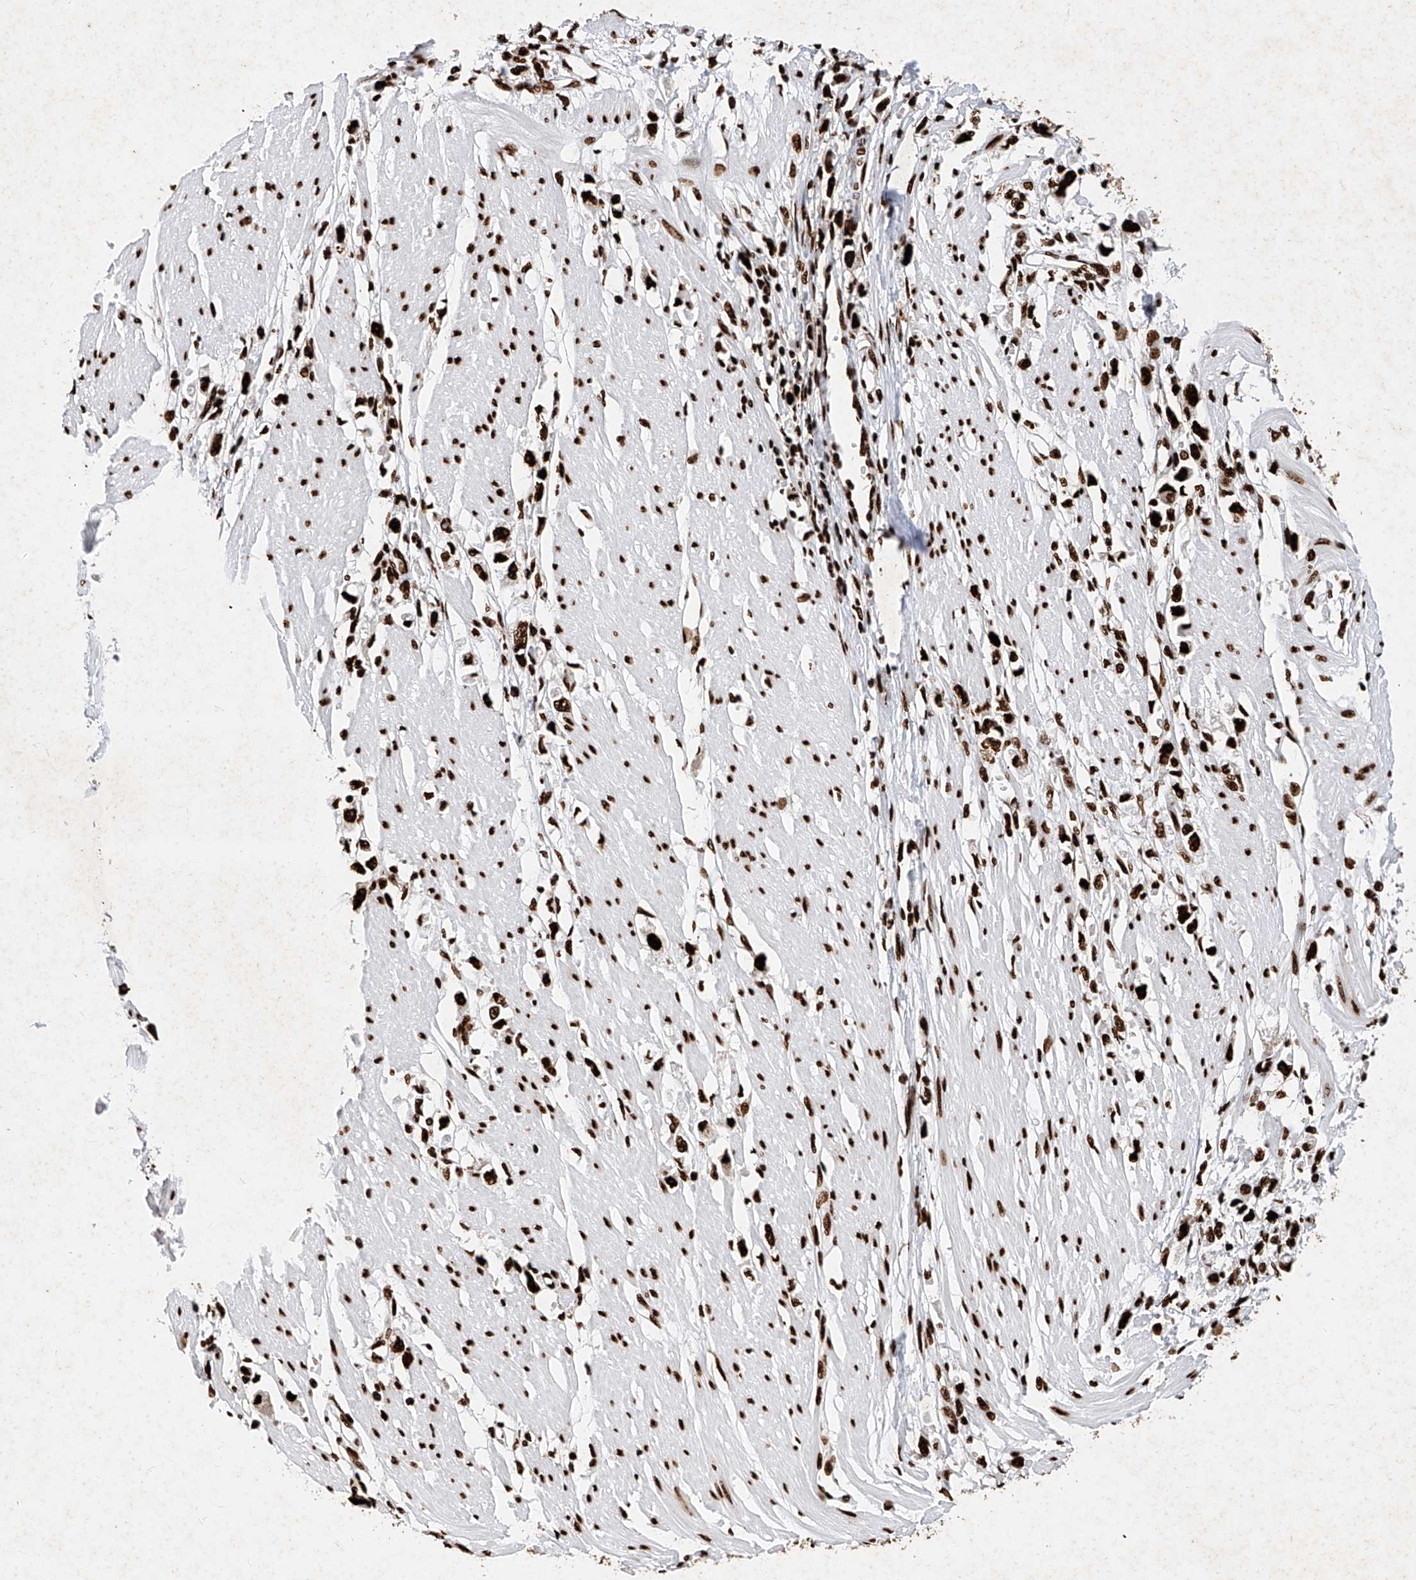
{"staining": {"intensity": "strong", "quantity": ">75%", "location": "nuclear"}, "tissue": "stomach cancer", "cell_type": "Tumor cells", "image_type": "cancer", "snomed": [{"axis": "morphology", "description": "Adenocarcinoma, NOS"}, {"axis": "topography", "description": "Stomach"}], "caption": "The immunohistochemical stain shows strong nuclear expression in tumor cells of stomach cancer tissue.", "gene": "SRSF6", "patient": {"sex": "female", "age": 59}}